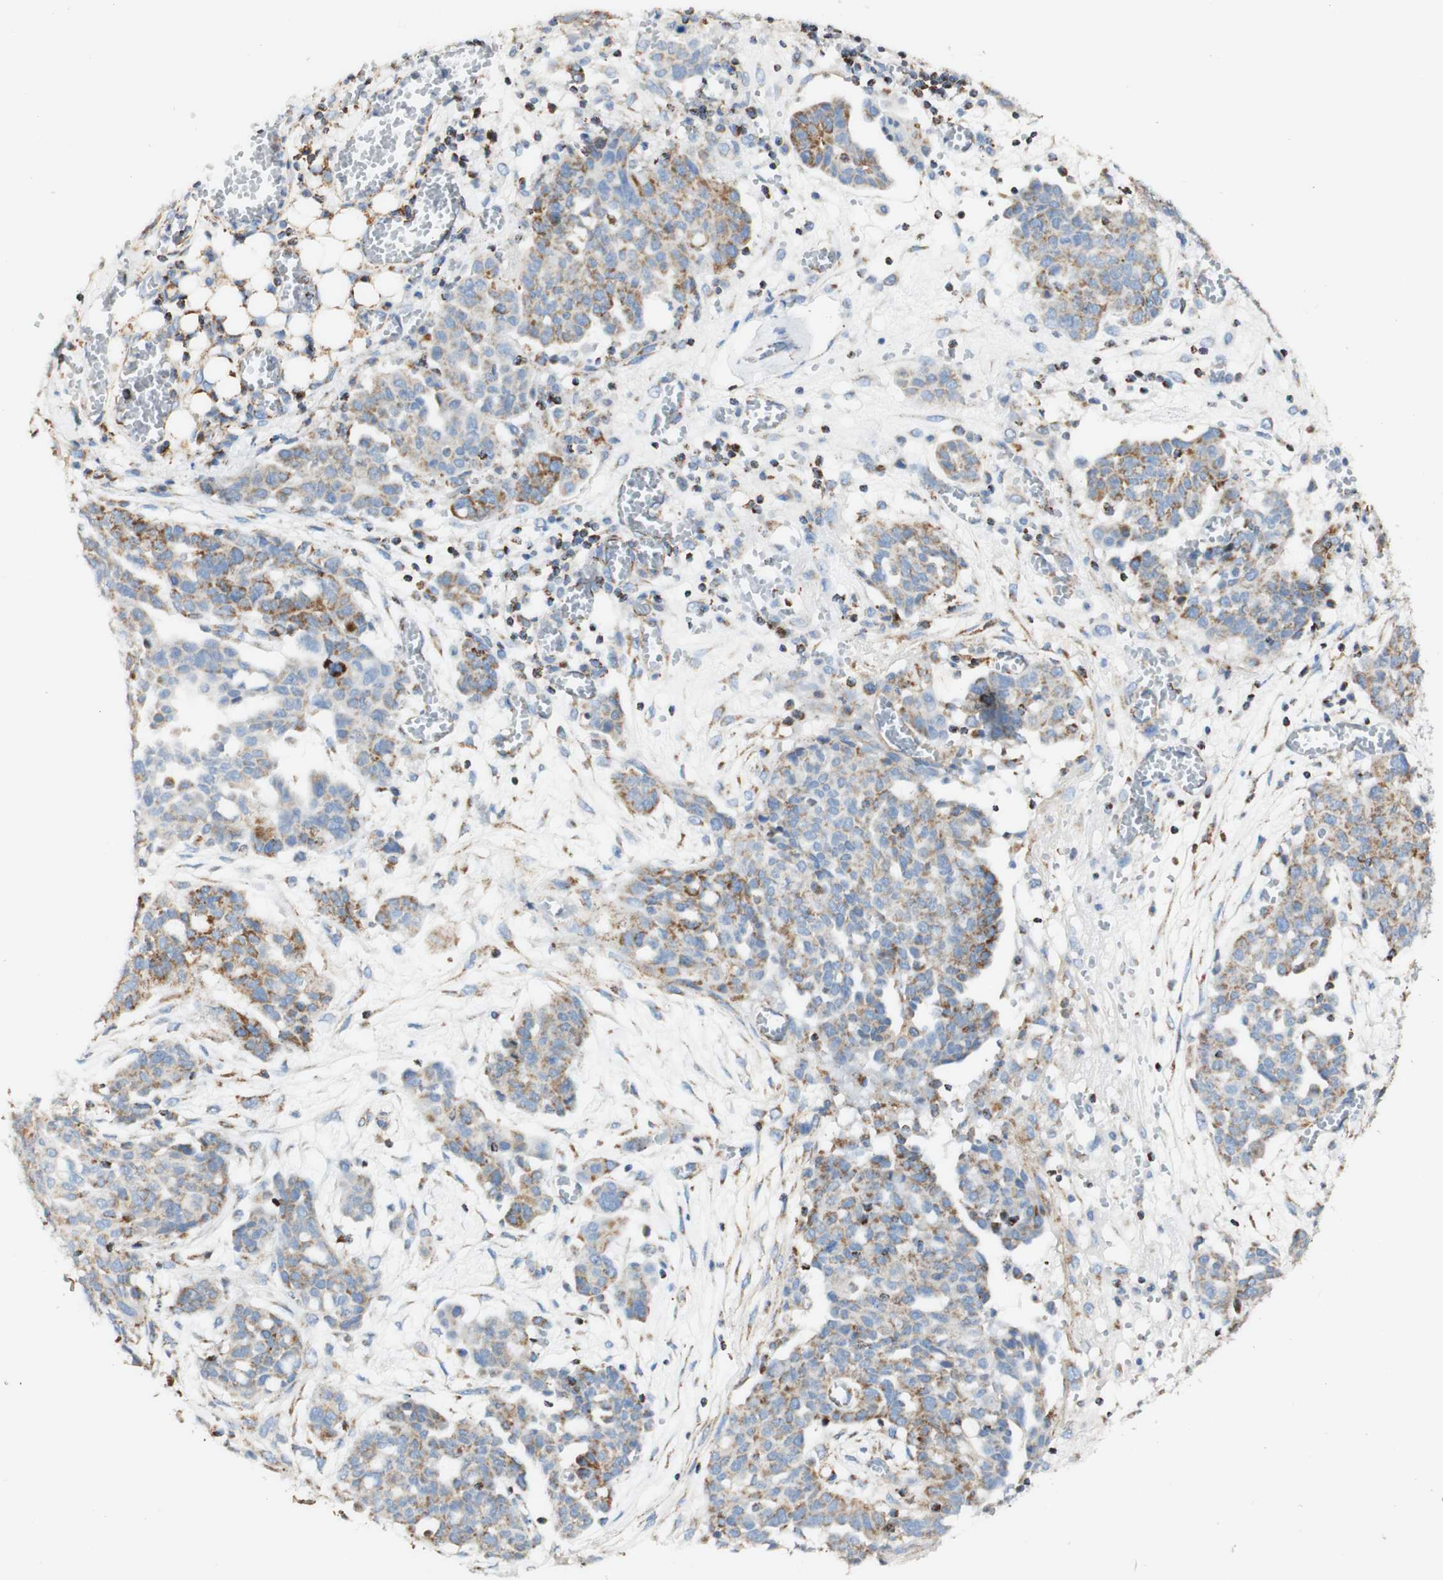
{"staining": {"intensity": "moderate", "quantity": "<25%", "location": "cytoplasmic/membranous"}, "tissue": "ovarian cancer", "cell_type": "Tumor cells", "image_type": "cancer", "snomed": [{"axis": "morphology", "description": "Cystadenocarcinoma, serous, NOS"}, {"axis": "topography", "description": "Soft tissue"}, {"axis": "topography", "description": "Ovary"}], "caption": "Serous cystadenocarcinoma (ovarian) stained for a protein (brown) demonstrates moderate cytoplasmic/membranous positive expression in approximately <25% of tumor cells.", "gene": "OXCT1", "patient": {"sex": "female", "age": 57}}